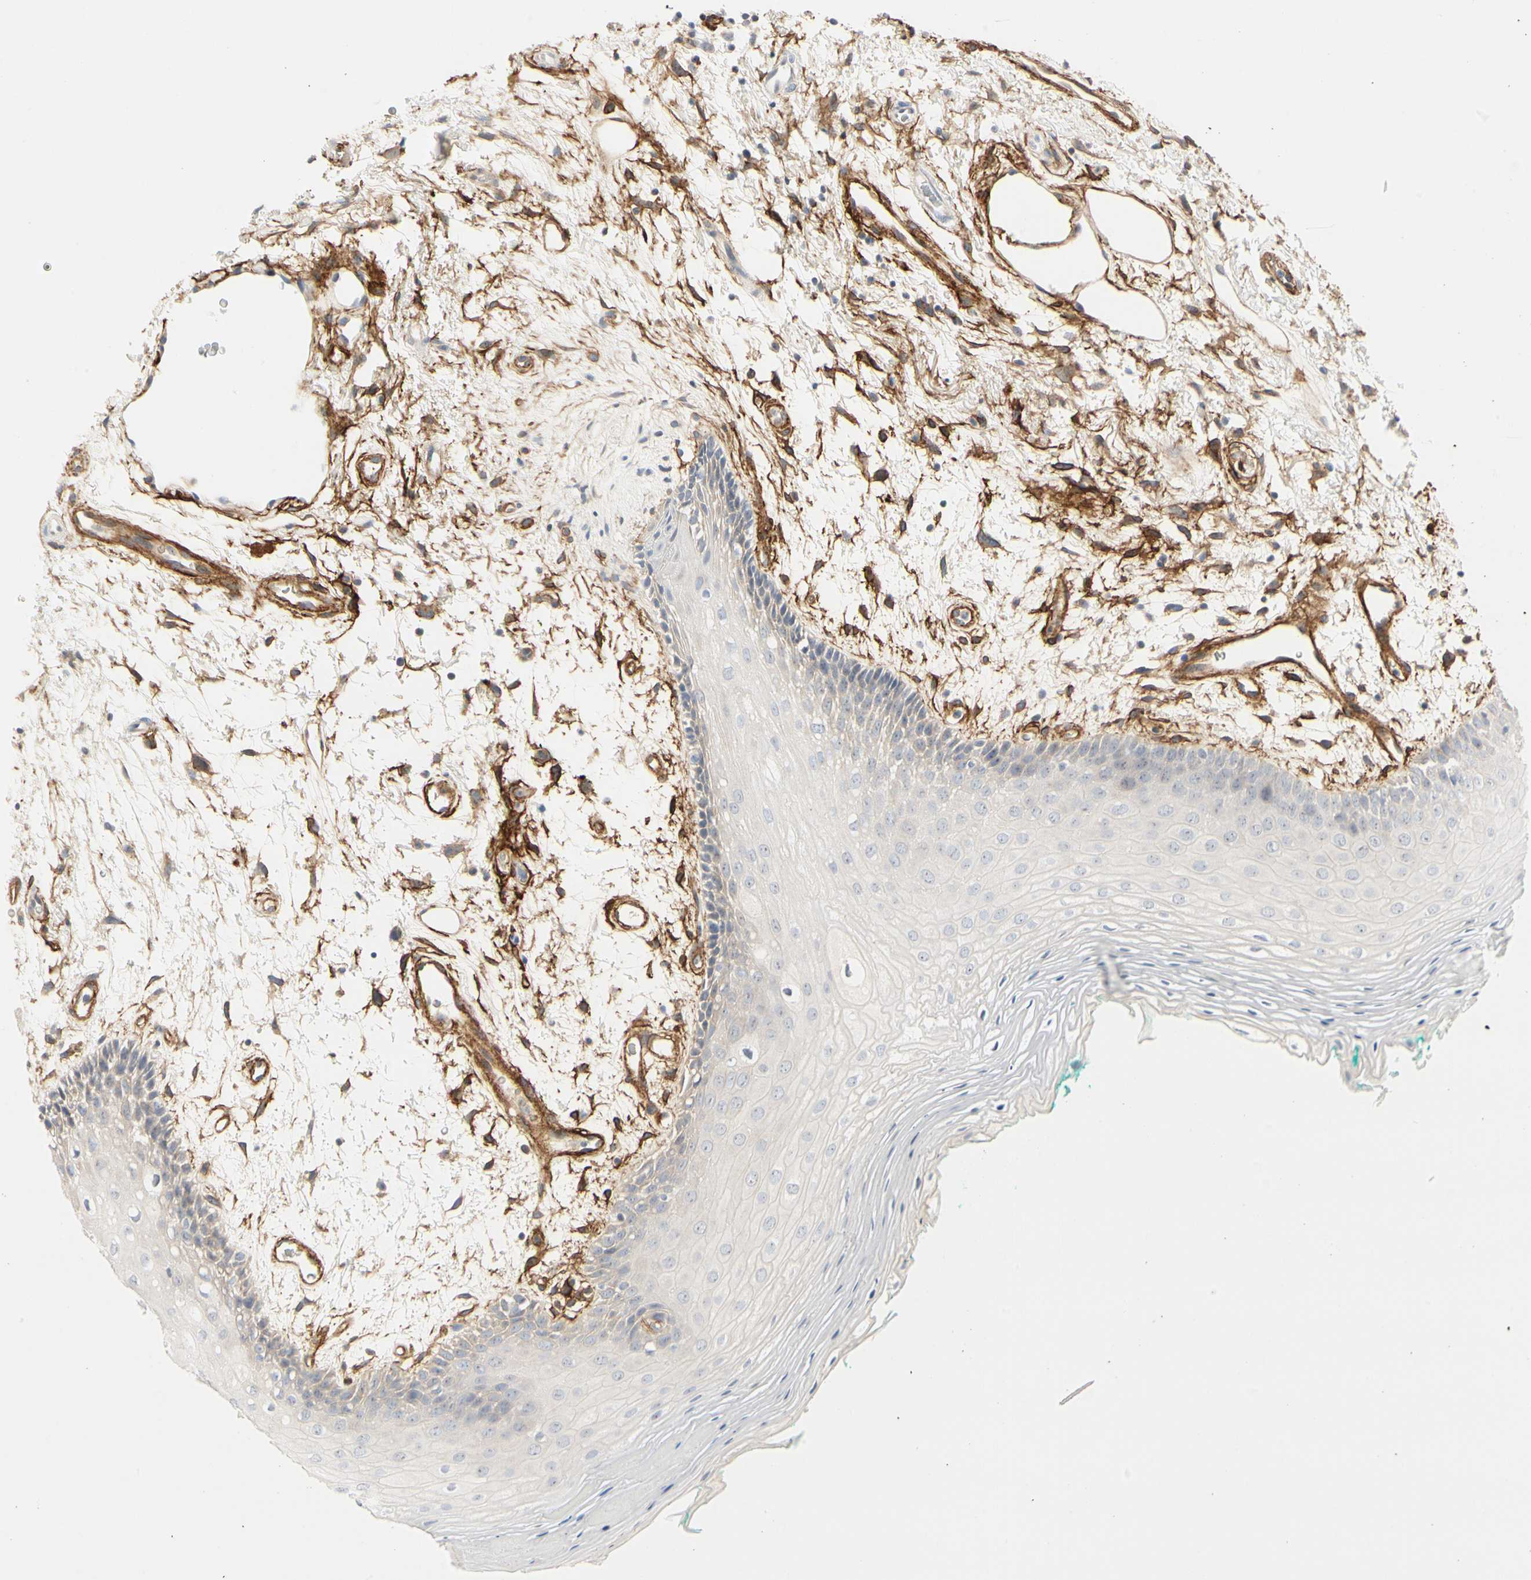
{"staining": {"intensity": "negative", "quantity": "none", "location": "none"}, "tissue": "oral mucosa", "cell_type": "Squamous epithelial cells", "image_type": "normal", "snomed": [{"axis": "morphology", "description": "Normal tissue, NOS"}, {"axis": "topography", "description": "Skeletal muscle"}, {"axis": "topography", "description": "Oral tissue"}, {"axis": "topography", "description": "Peripheral nerve tissue"}], "caption": "This is an IHC histopathology image of unremarkable oral mucosa. There is no positivity in squamous epithelial cells.", "gene": "GGT5", "patient": {"sex": "female", "age": 84}}